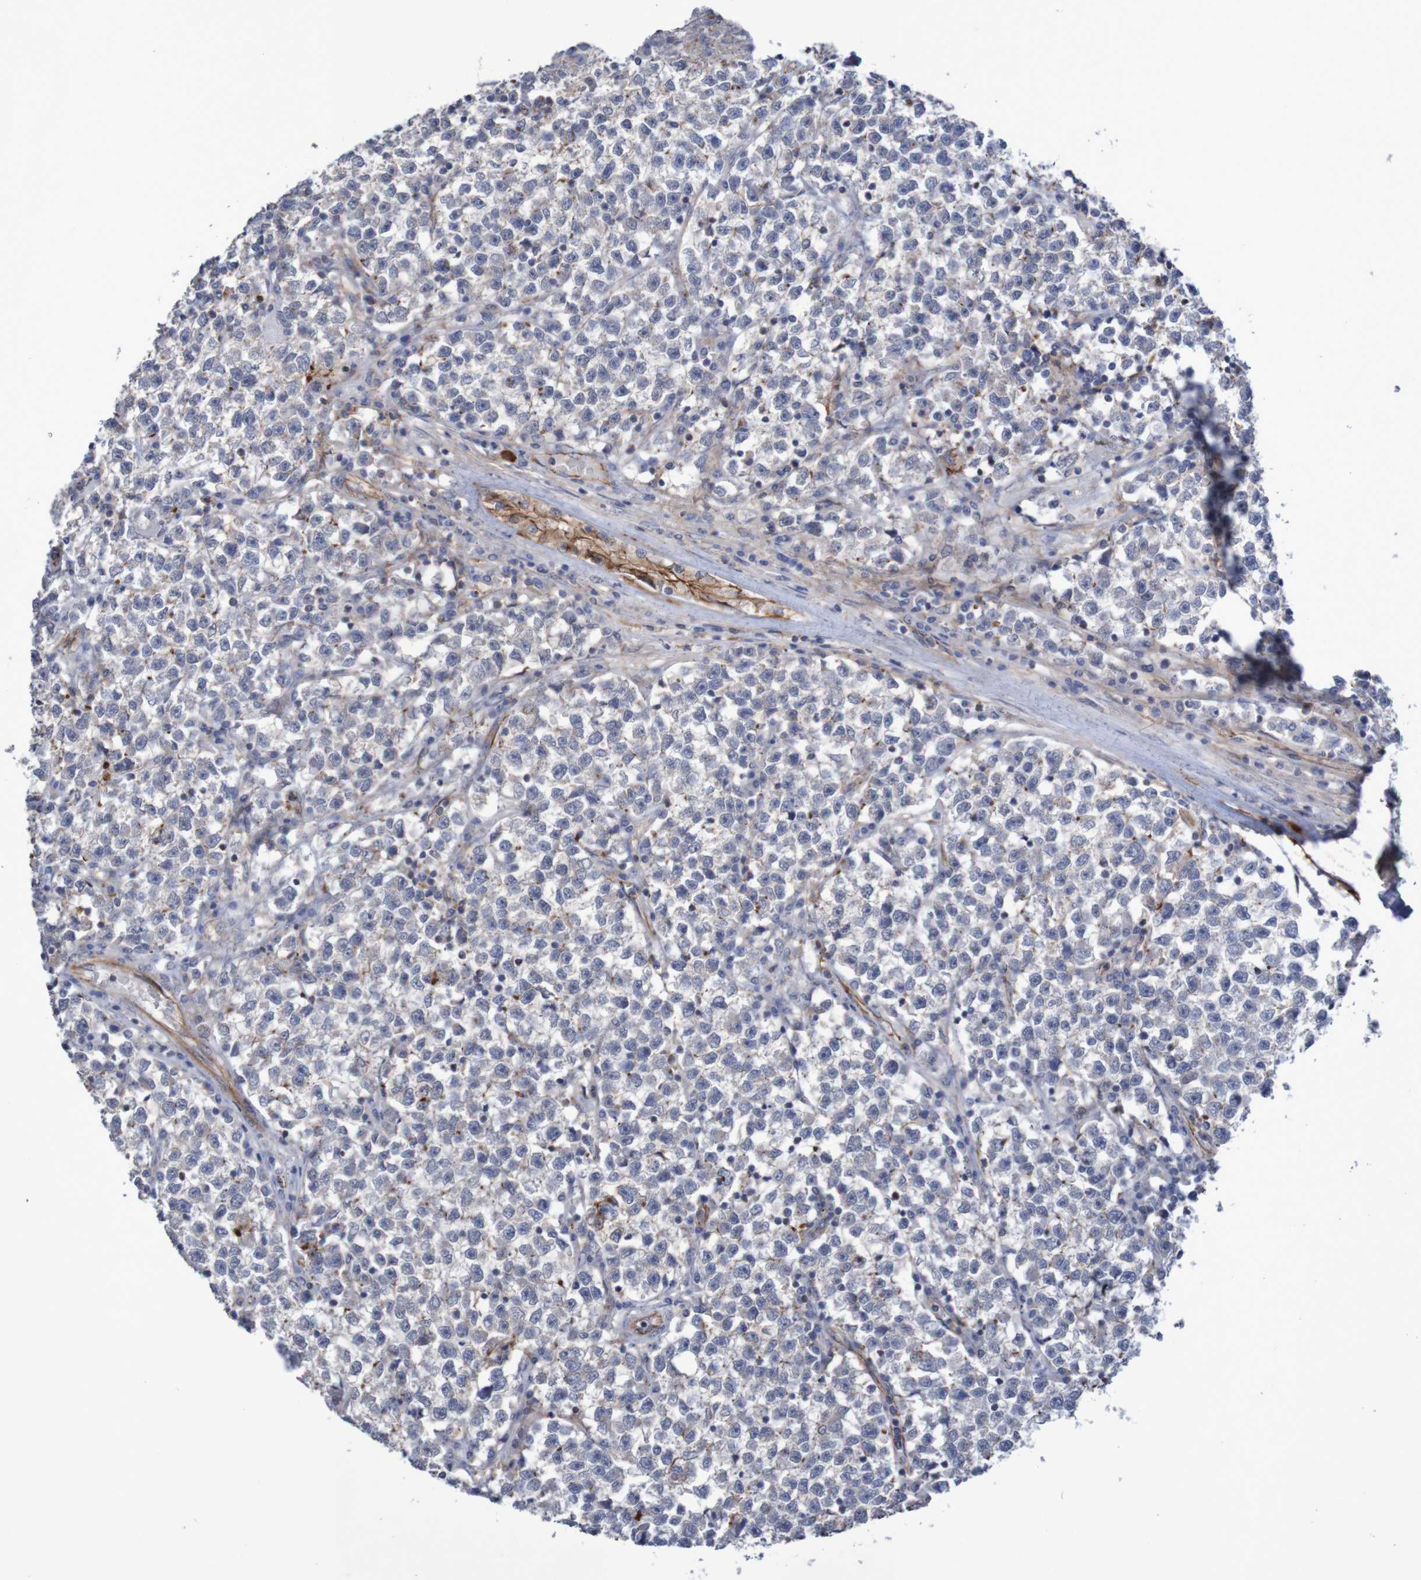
{"staining": {"intensity": "negative", "quantity": "none", "location": "none"}, "tissue": "testis cancer", "cell_type": "Tumor cells", "image_type": "cancer", "snomed": [{"axis": "morphology", "description": "Seminoma, NOS"}, {"axis": "topography", "description": "Testis"}], "caption": "A high-resolution histopathology image shows immunohistochemistry (IHC) staining of testis cancer, which exhibits no significant staining in tumor cells.", "gene": "NECTIN2", "patient": {"sex": "male", "age": 22}}